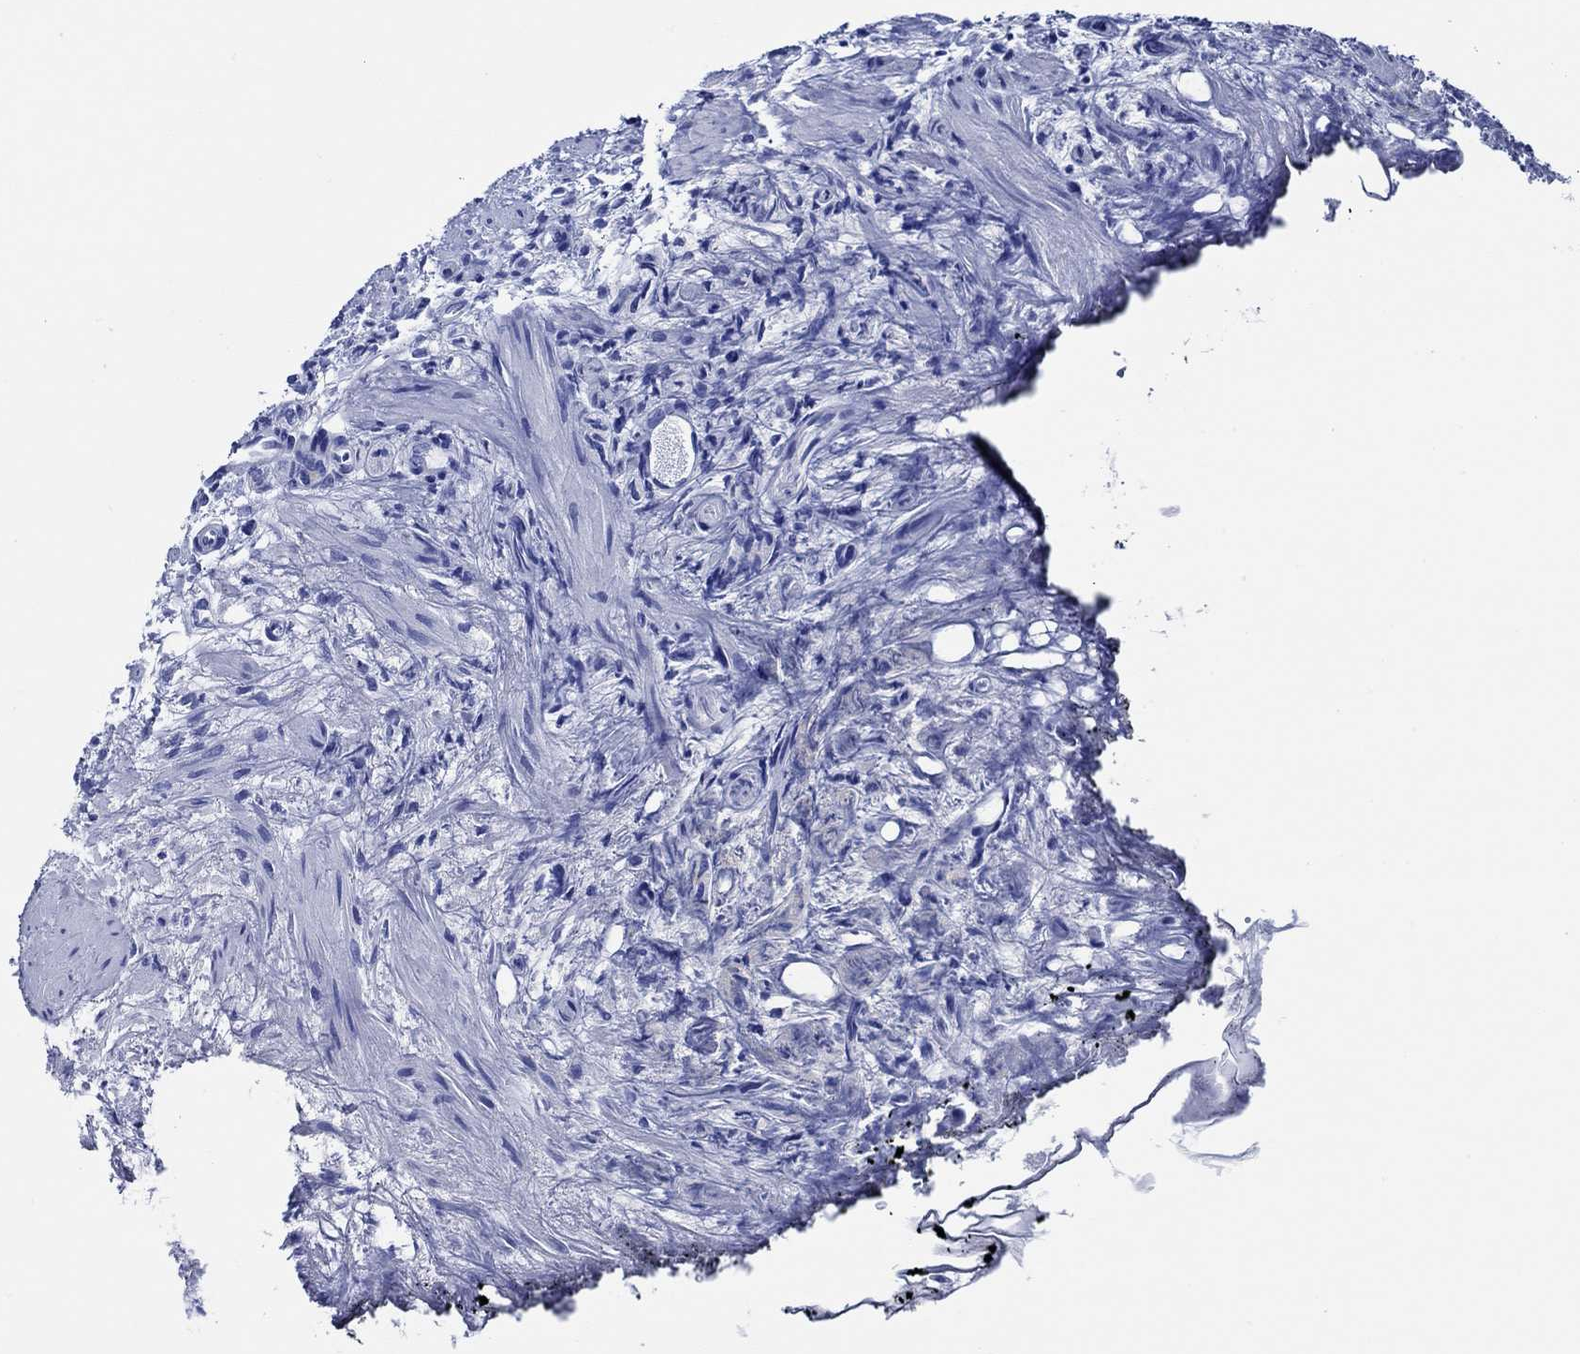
{"staining": {"intensity": "negative", "quantity": "none", "location": "none"}, "tissue": "prostate cancer", "cell_type": "Tumor cells", "image_type": "cancer", "snomed": [{"axis": "morphology", "description": "Adenocarcinoma, High grade"}, {"axis": "topography", "description": "Prostate"}], "caption": "Immunohistochemistry (IHC) photomicrograph of high-grade adenocarcinoma (prostate) stained for a protein (brown), which displays no positivity in tumor cells. The staining was performed using DAB (3,3'-diaminobenzidine) to visualize the protein expression in brown, while the nuclei were stained in blue with hematoxylin (Magnification: 20x).", "gene": "WDR62", "patient": {"sex": "male", "age": 53}}